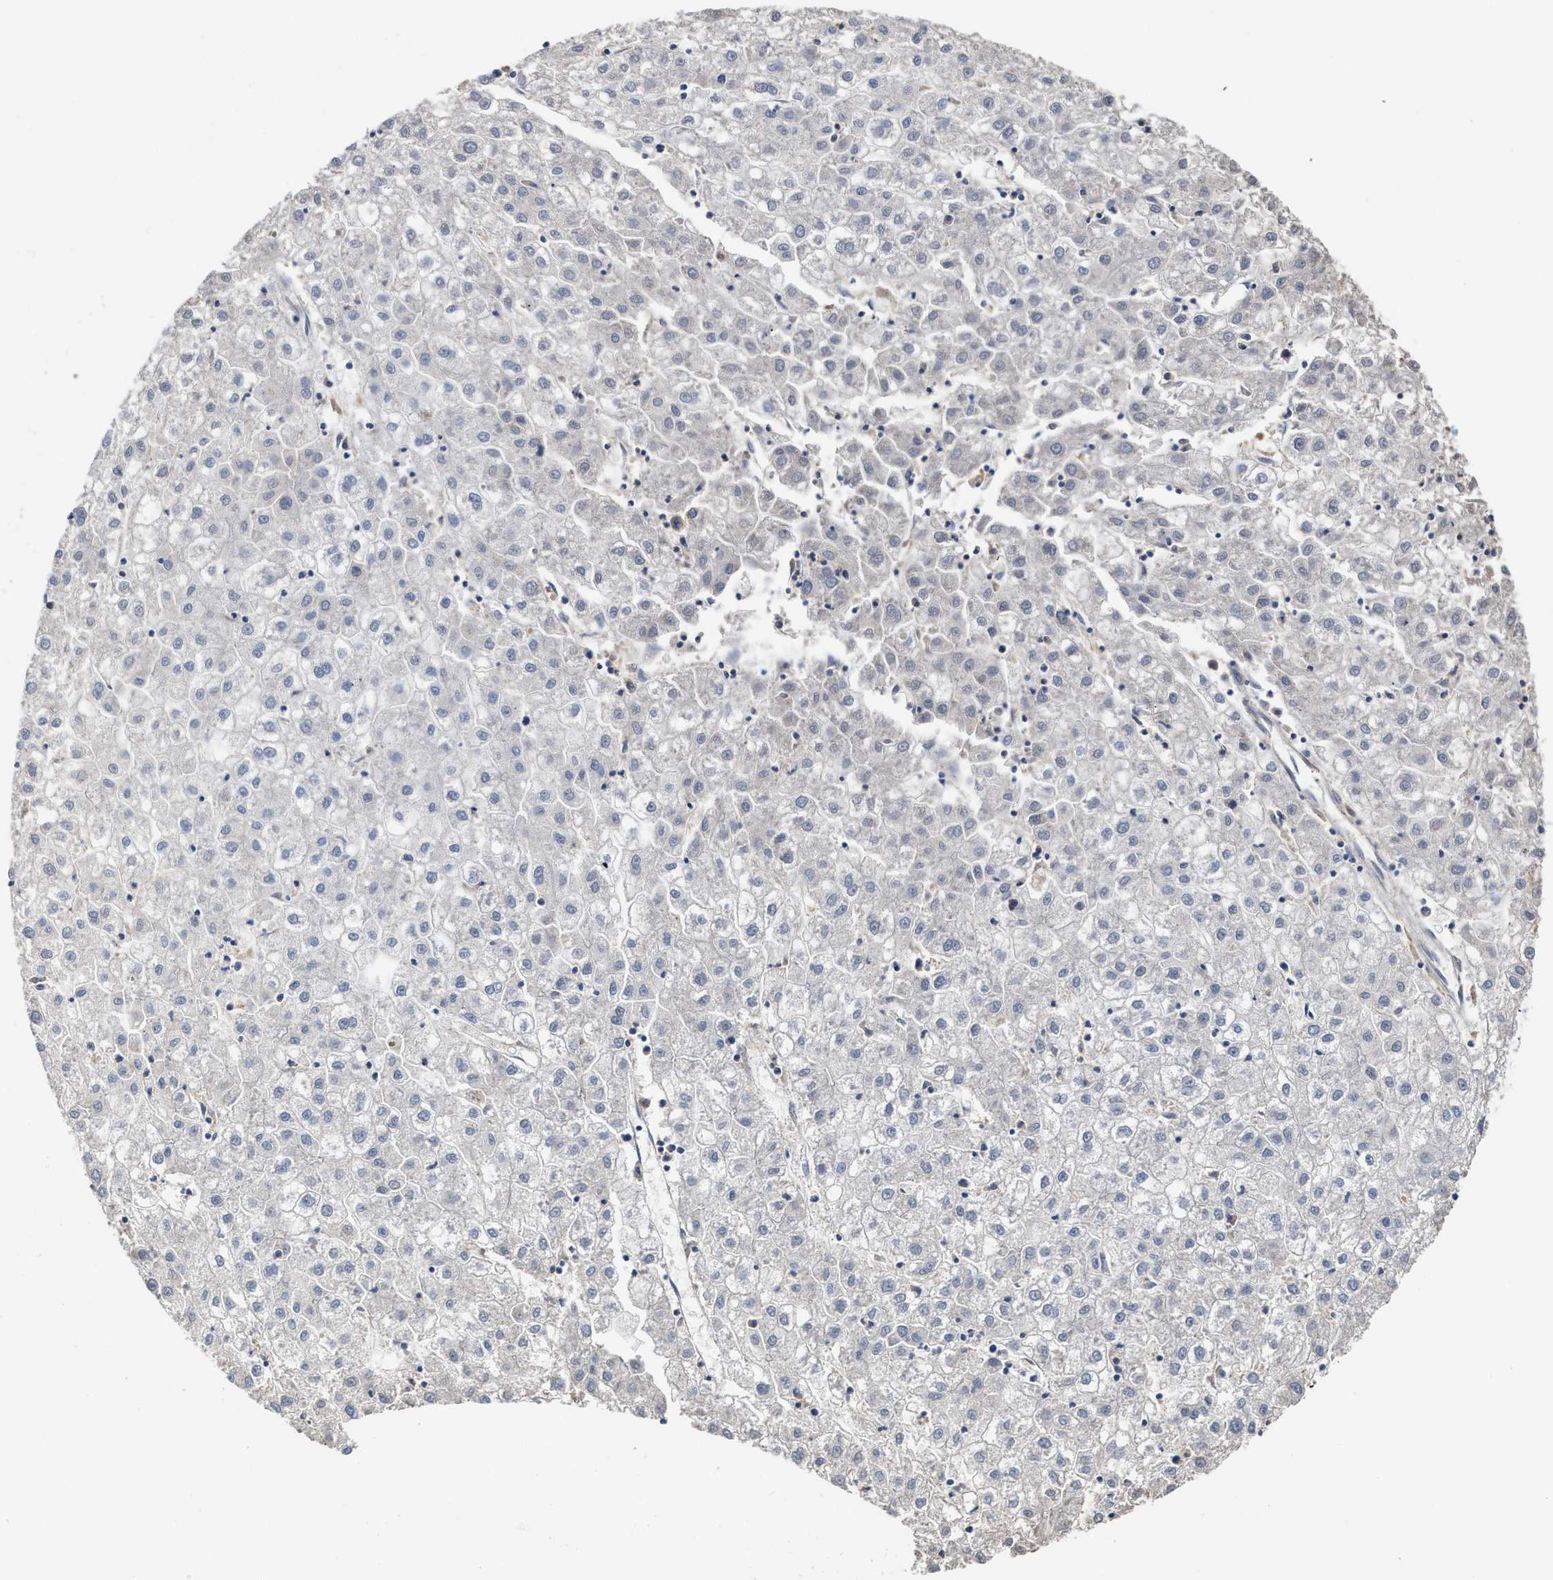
{"staining": {"intensity": "negative", "quantity": "none", "location": "none"}, "tissue": "liver cancer", "cell_type": "Tumor cells", "image_type": "cancer", "snomed": [{"axis": "morphology", "description": "Carcinoma, Hepatocellular, NOS"}, {"axis": "topography", "description": "Liver"}], "caption": "Liver cancer stained for a protein using immunohistochemistry exhibits no expression tumor cells.", "gene": "C2", "patient": {"sex": "male", "age": 72}}